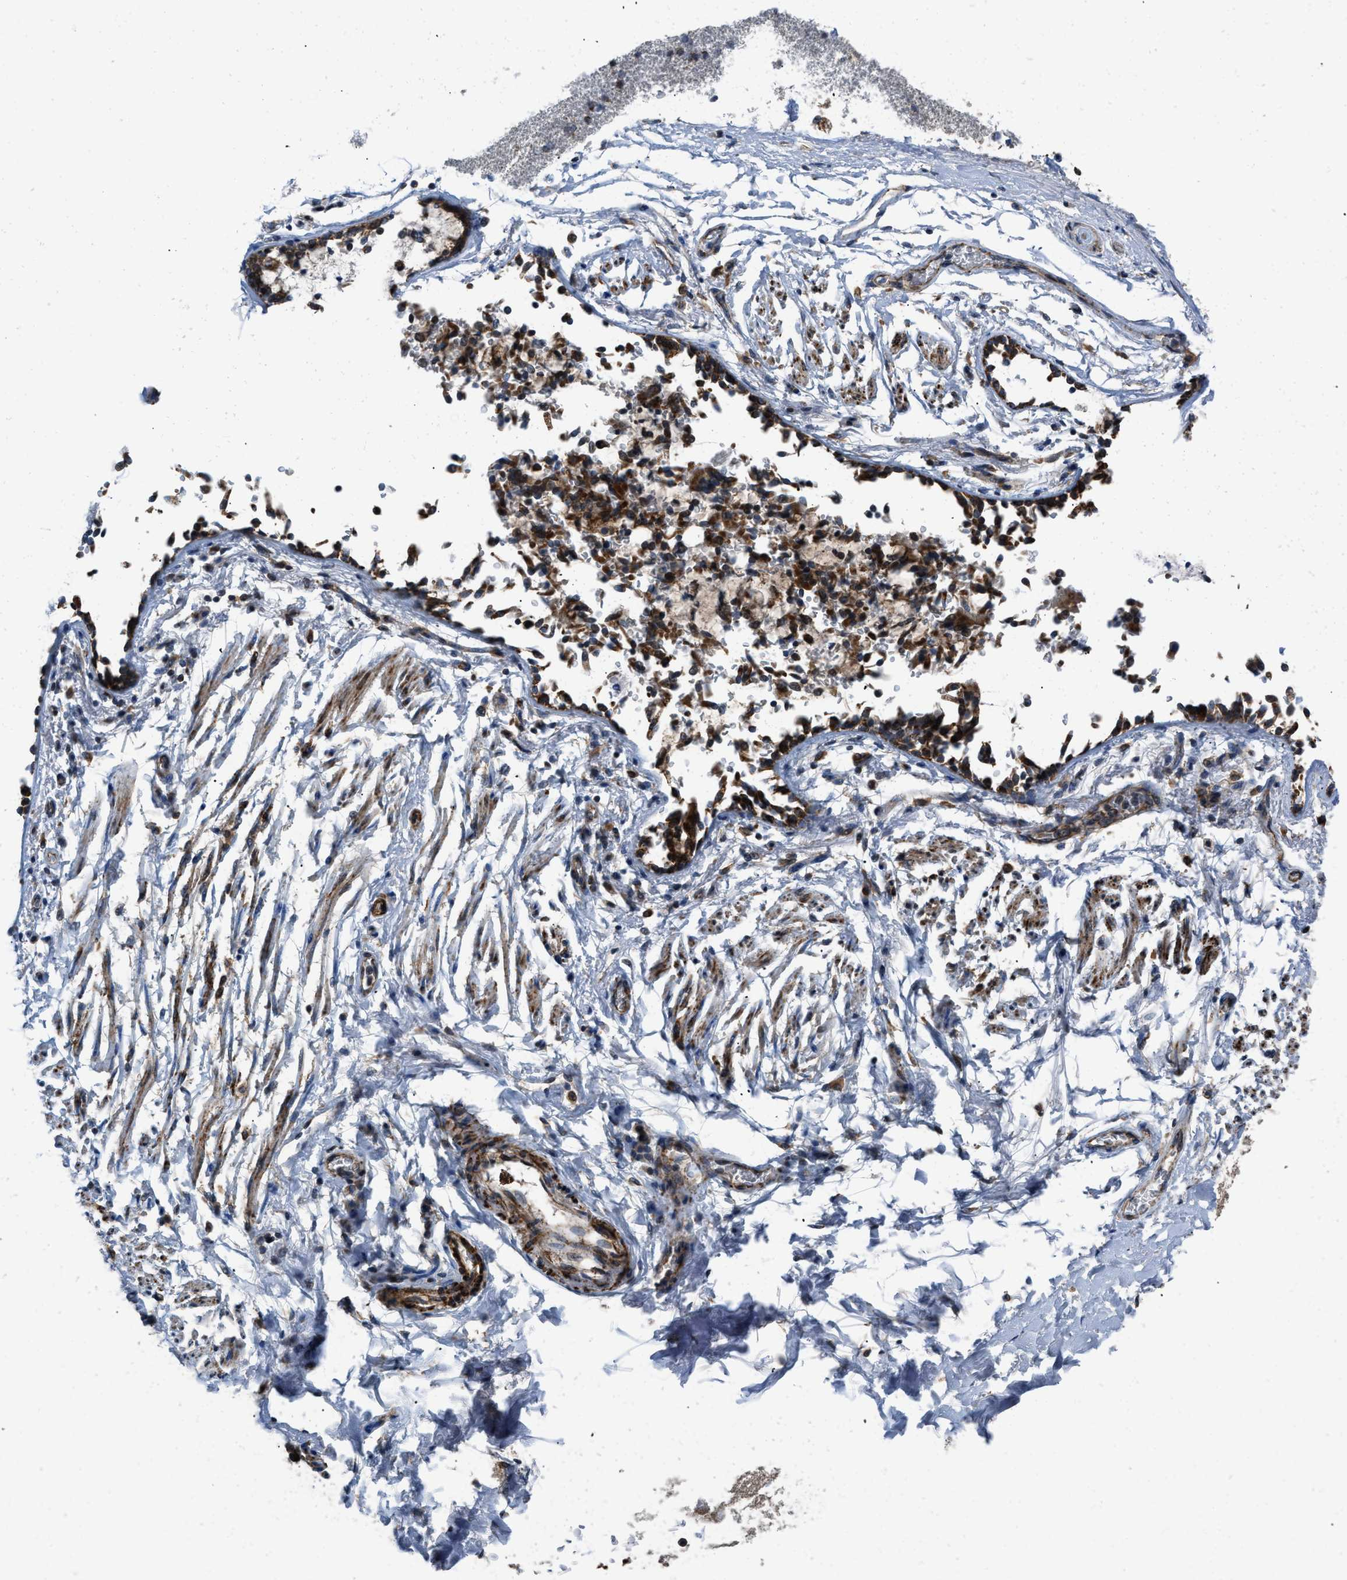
{"staining": {"intensity": "moderate", "quantity": ">75%", "location": "cytoplasmic/membranous"}, "tissue": "adipose tissue", "cell_type": "Adipocytes", "image_type": "normal", "snomed": [{"axis": "morphology", "description": "Normal tissue, NOS"}, {"axis": "topography", "description": "Cartilage tissue"}, {"axis": "topography", "description": "Lung"}], "caption": "This is a photomicrograph of immunohistochemistry staining of benign adipose tissue, which shows moderate positivity in the cytoplasmic/membranous of adipocytes.", "gene": "AKAP1", "patient": {"sex": "female", "age": 77}}